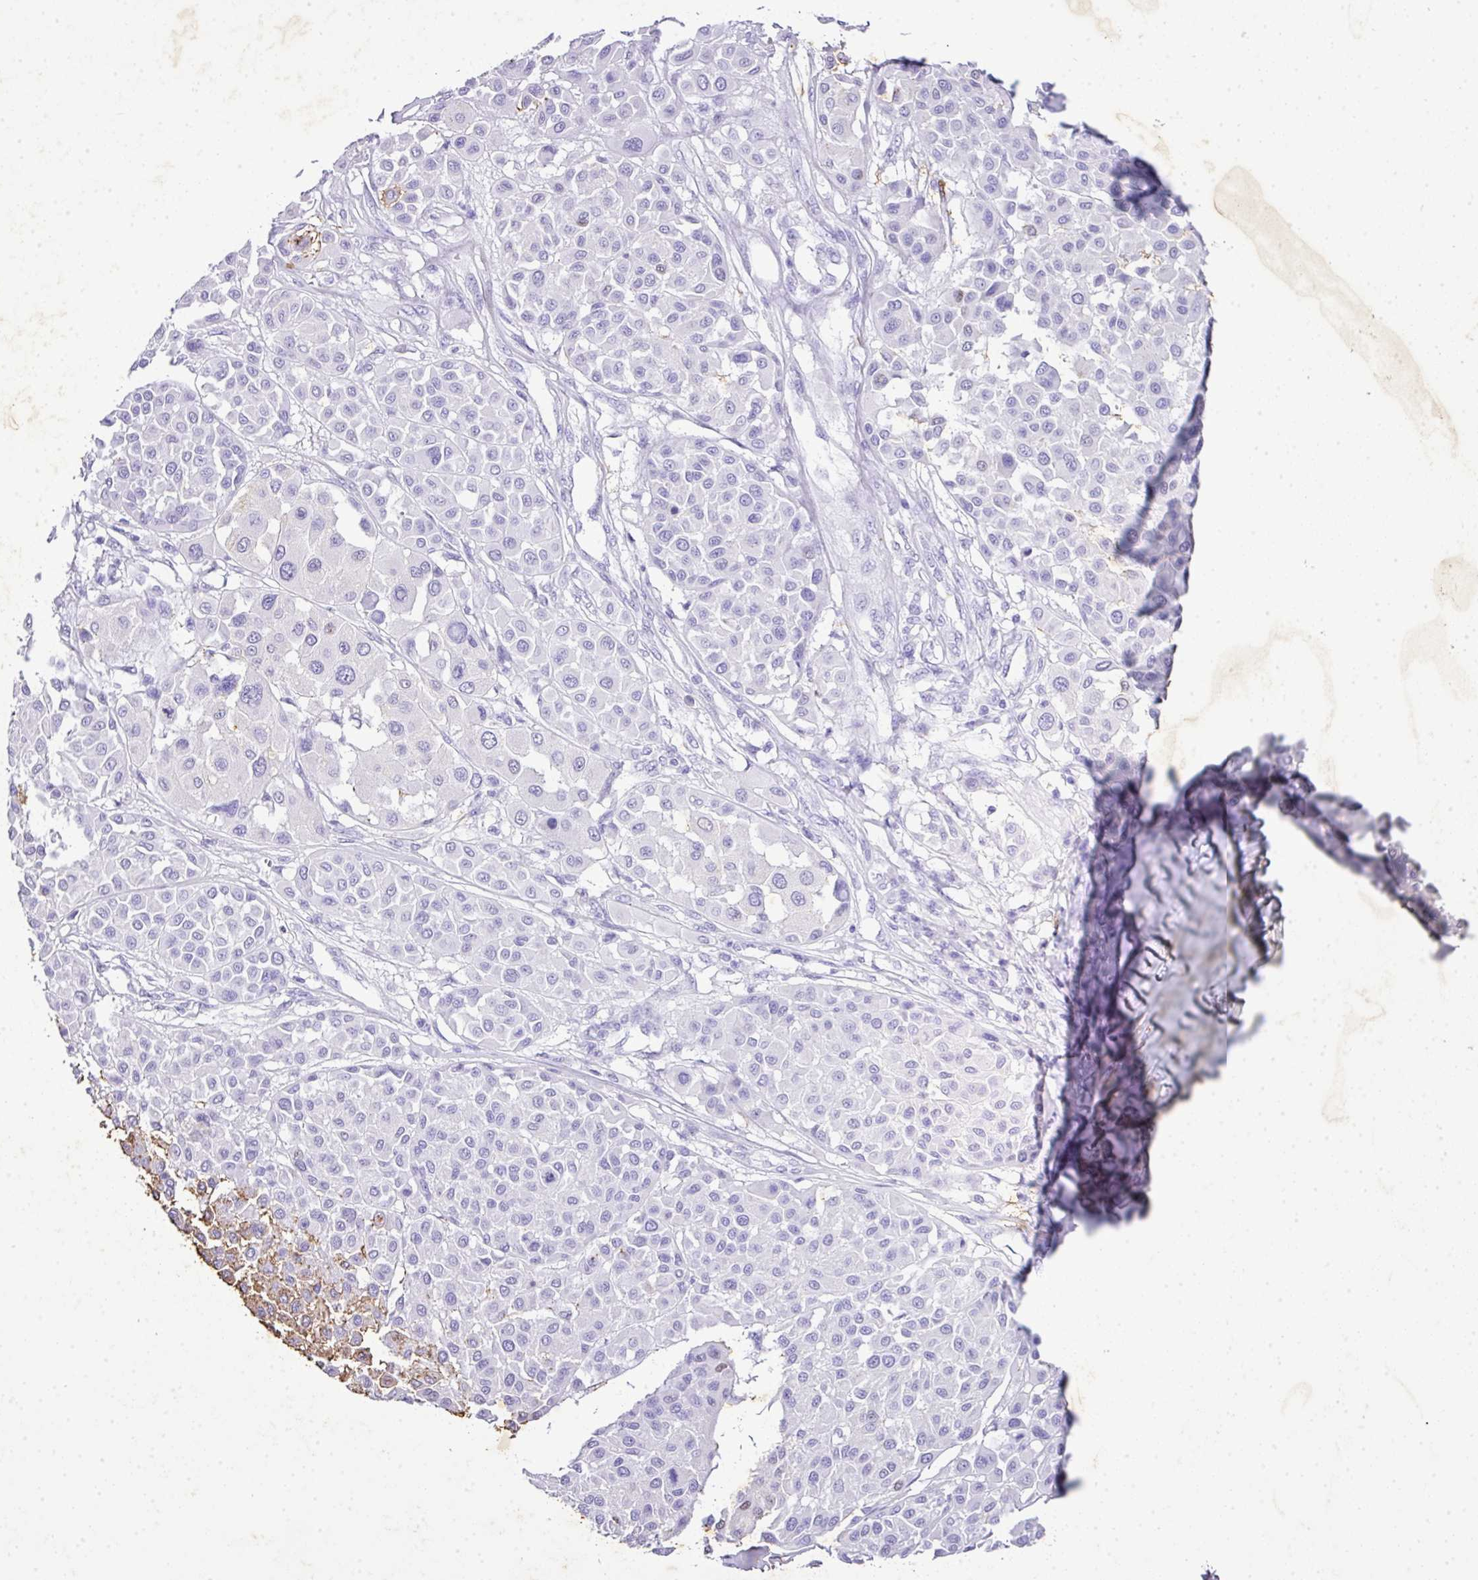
{"staining": {"intensity": "negative", "quantity": "none", "location": "none"}, "tissue": "melanoma", "cell_type": "Tumor cells", "image_type": "cancer", "snomed": [{"axis": "morphology", "description": "Malignant melanoma, Metastatic site"}, {"axis": "topography", "description": "Soft tissue"}], "caption": "Malignant melanoma (metastatic site) was stained to show a protein in brown. There is no significant positivity in tumor cells. (Stains: DAB (3,3'-diaminobenzidine) immunohistochemistry with hematoxylin counter stain, Microscopy: brightfield microscopy at high magnification).", "gene": "KCNJ11", "patient": {"sex": "male", "age": 41}}